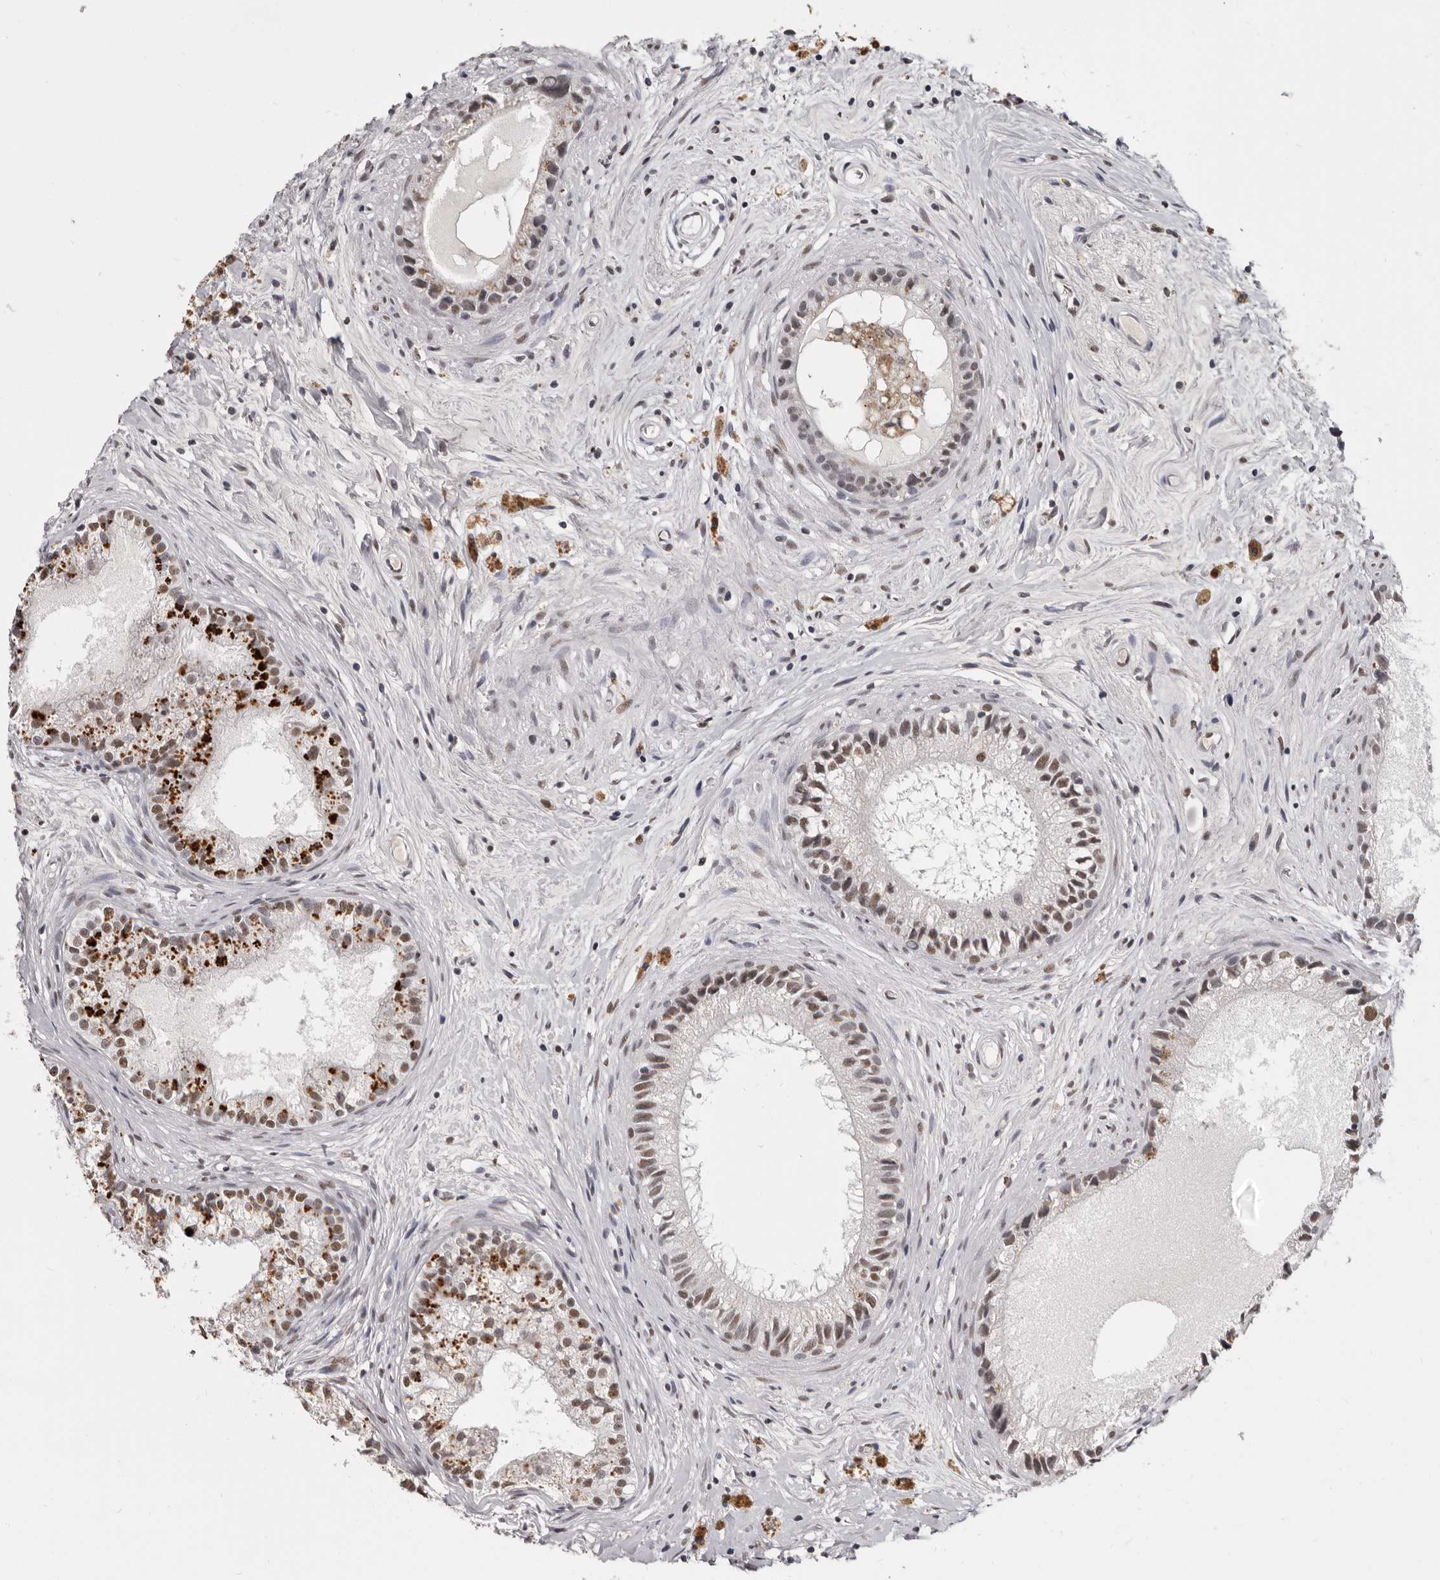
{"staining": {"intensity": "moderate", "quantity": ">75%", "location": "nuclear"}, "tissue": "epididymis", "cell_type": "Glandular cells", "image_type": "normal", "snomed": [{"axis": "morphology", "description": "Normal tissue, NOS"}, {"axis": "topography", "description": "Epididymis"}], "caption": "Brown immunohistochemical staining in benign epididymis displays moderate nuclear staining in about >75% of glandular cells.", "gene": "SCAF4", "patient": {"sex": "male", "age": 80}}